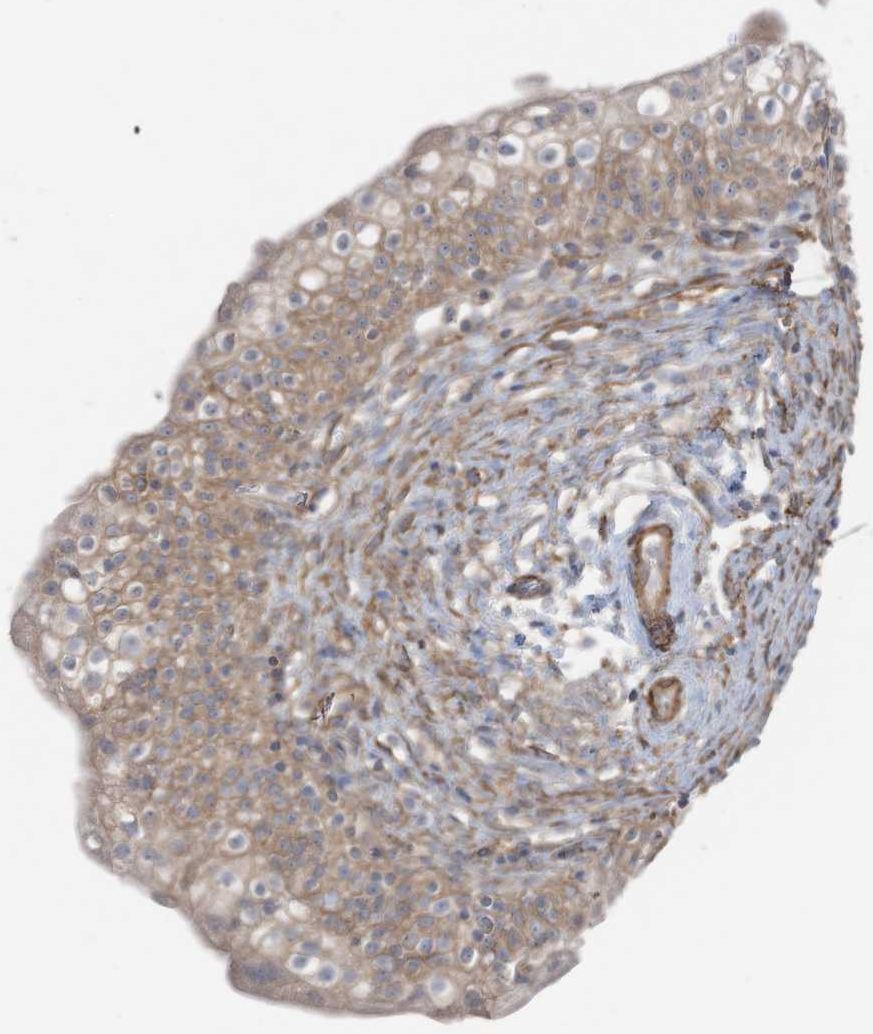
{"staining": {"intensity": "weak", "quantity": ">75%", "location": "cytoplasmic/membranous"}, "tissue": "urinary bladder", "cell_type": "Urothelial cells", "image_type": "normal", "snomed": [{"axis": "morphology", "description": "Normal tissue, NOS"}, {"axis": "topography", "description": "Urinary bladder"}], "caption": "There is low levels of weak cytoplasmic/membranous expression in urothelial cells of benign urinary bladder, as demonstrated by immunohistochemical staining (brown color).", "gene": "SLC17A7", "patient": {"sex": "male", "age": 55}}